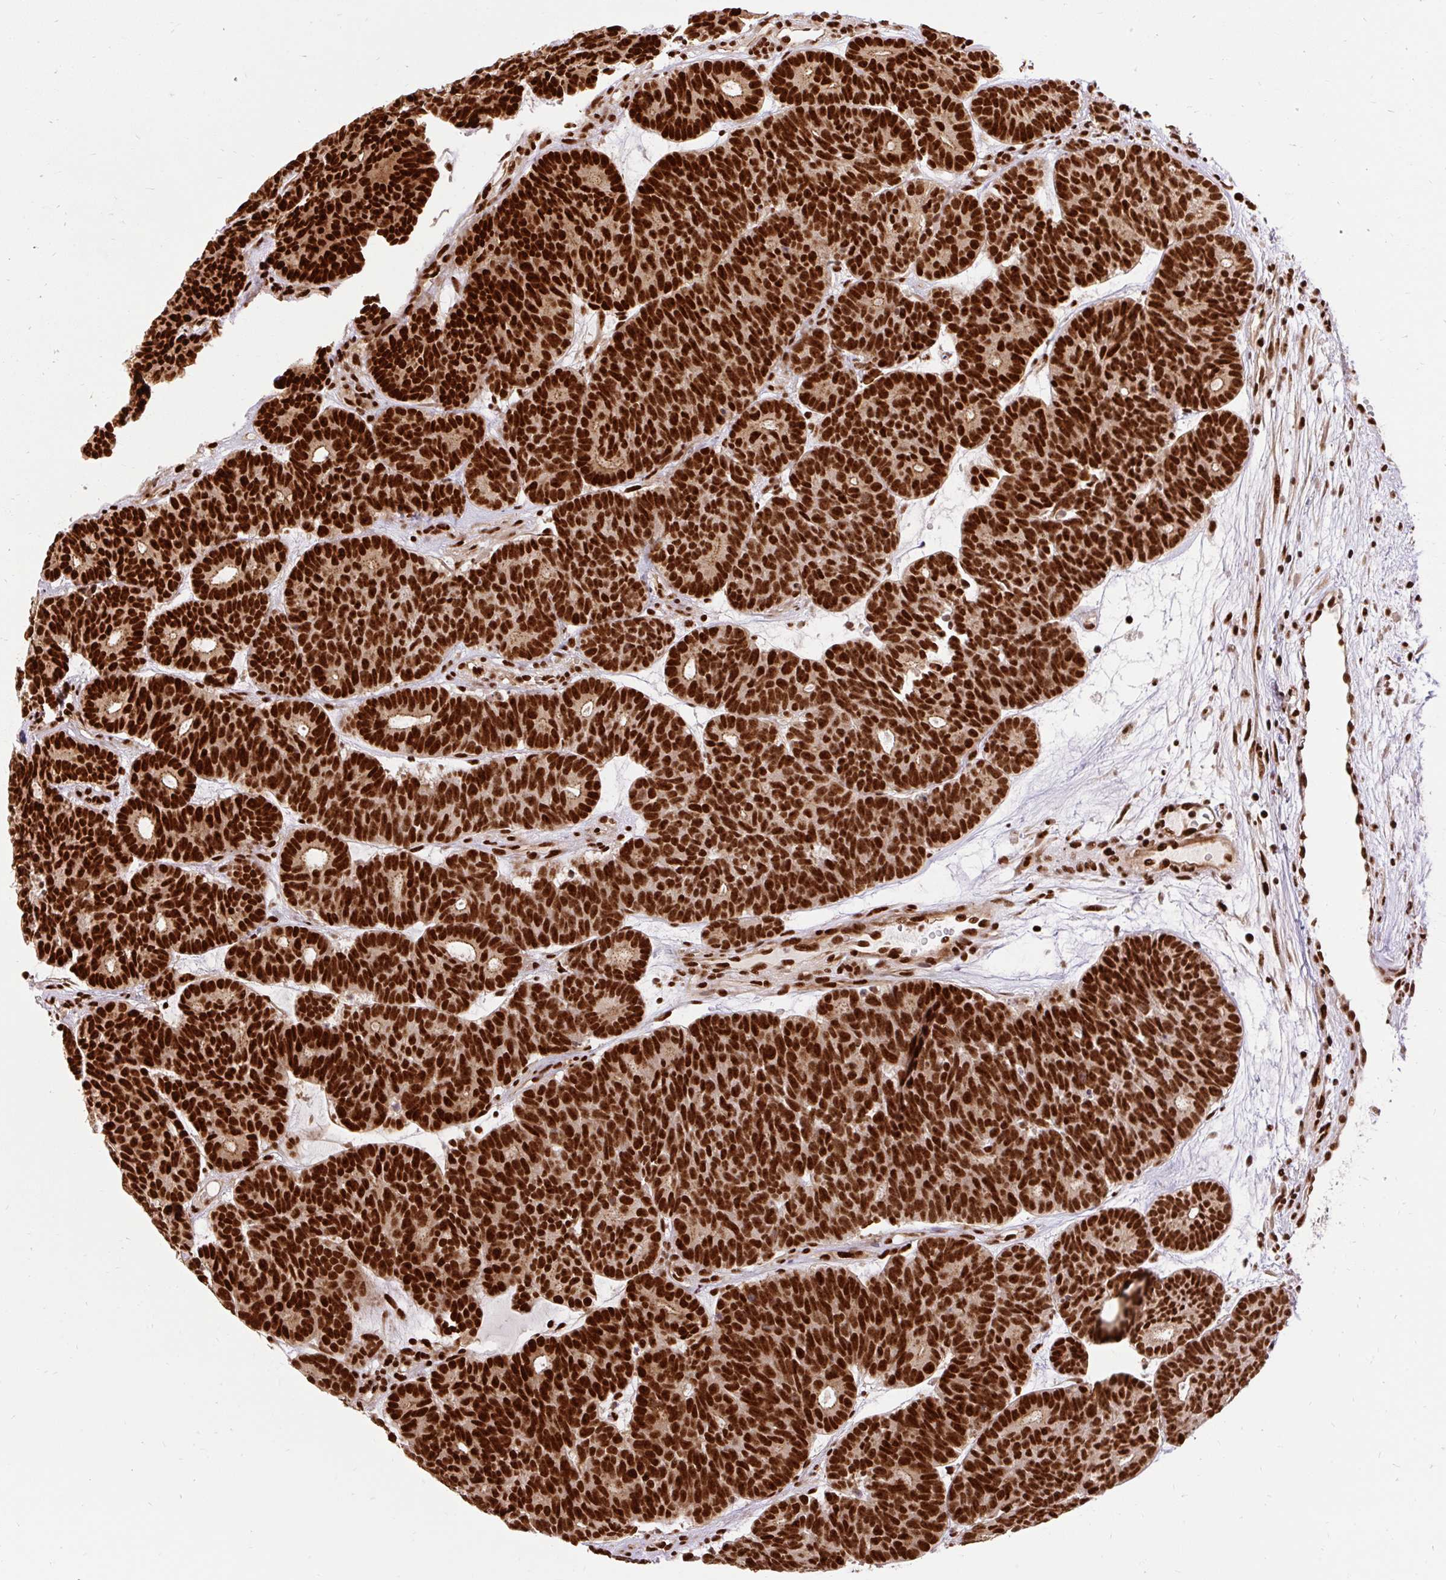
{"staining": {"intensity": "strong", "quantity": ">75%", "location": "nuclear"}, "tissue": "head and neck cancer", "cell_type": "Tumor cells", "image_type": "cancer", "snomed": [{"axis": "morphology", "description": "Adenocarcinoma, NOS"}, {"axis": "topography", "description": "Head-Neck"}], "caption": "Head and neck cancer (adenocarcinoma) stained for a protein (brown) reveals strong nuclear positive expression in approximately >75% of tumor cells.", "gene": "MECOM", "patient": {"sex": "female", "age": 81}}